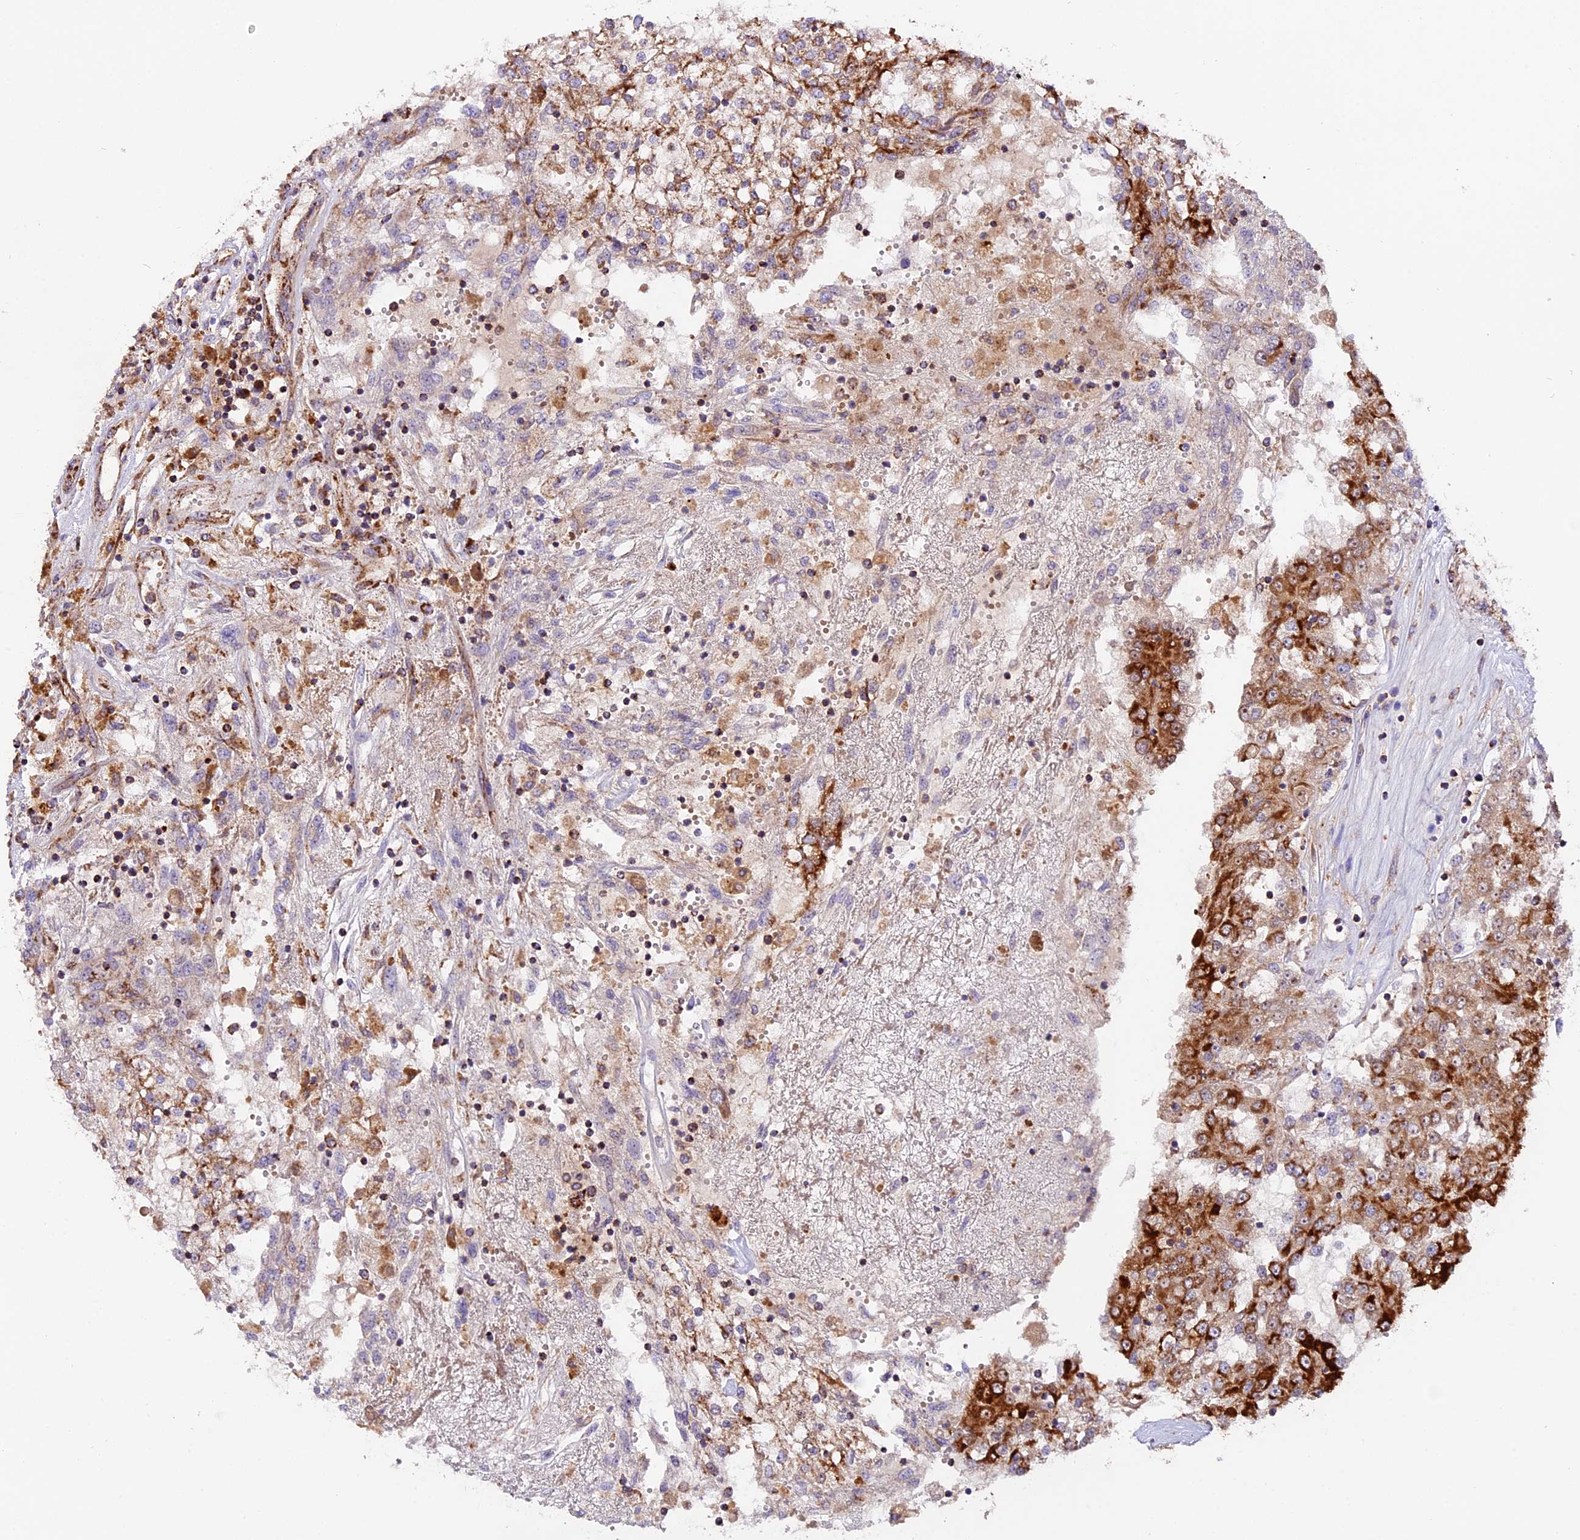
{"staining": {"intensity": "strong", "quantity": "25%-75%", "location": "cytoplasmic/membranous"}, "tissue": "renal cancer", "cell_type": "Tumor cells", "image_type": "cancer", "snomed": [{"axis": "morphology", "description": "Adenocarcinoma, NOS"}, {"axis": "topography", "description": "Kidney"}], "caption": "Immunohistochemical staining of renal cancer (adenocarcinoma) demonstrates strong cytoplasmic/membranous protein positivity in approximately 25%-75% of tumor cells.", "gene": "NDUFA8", "patient": {"sex": "female", "age": 52}}